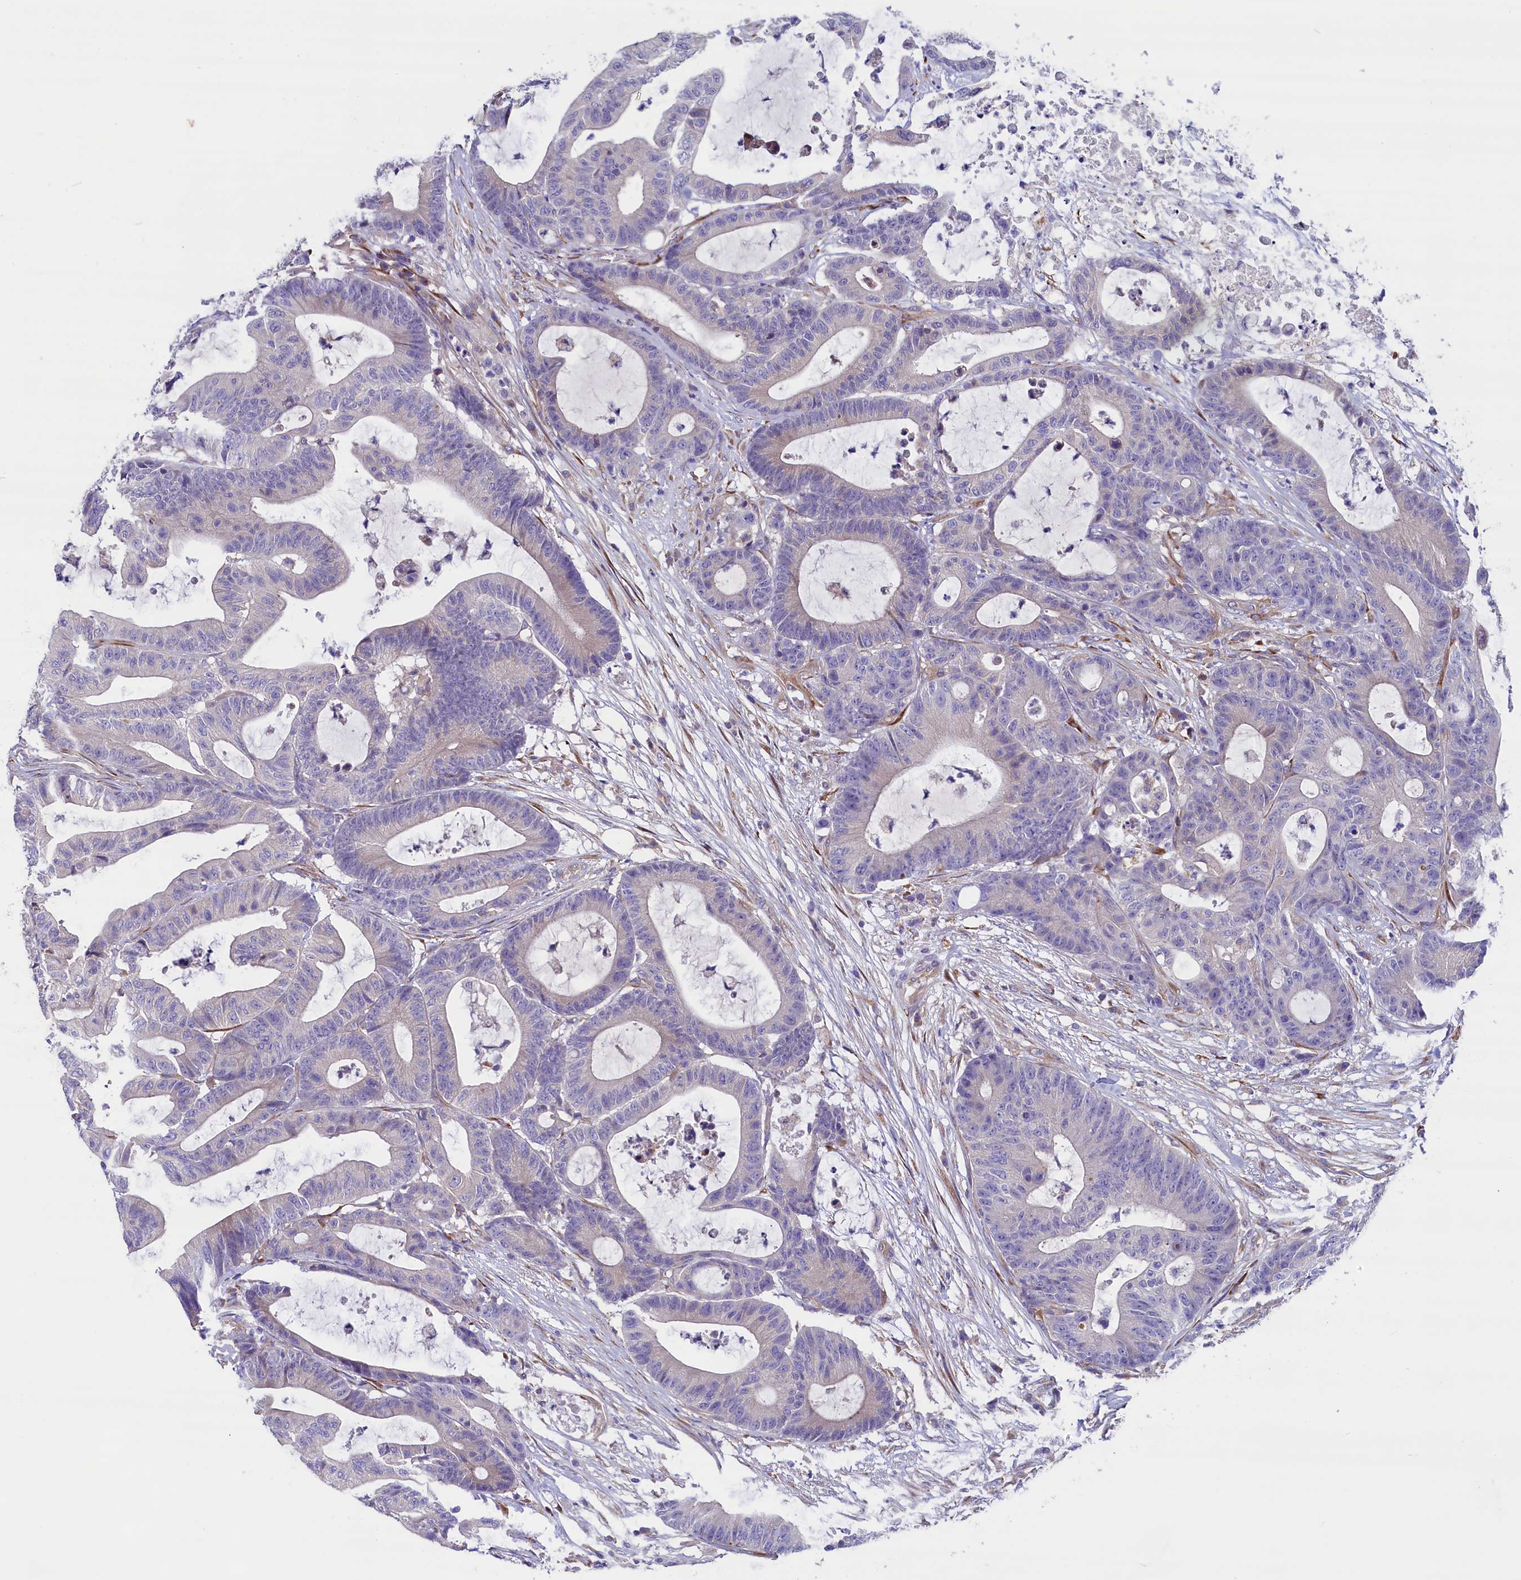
{"staining": {"intensity": "negative", "quantity": "none", "location": "none"}, "tissue": "colorectal cancer", "cell_type": "Tumor cells", "image_type": "cancer", "snomed": [{"axis": "morphology", "description": "Adenocarcinoma, NOS"}, {"axis": "topography", "description": "Colon"}], "caption": "High power microscopy micrograph of an immunohistochemistry (IHC) histopathology image of colorectal cancer (adenocarcinoma), revealing no significant expression in tumor cells.", "gene": "GPR108", "patient": {"sex": "female", "age": 84}}